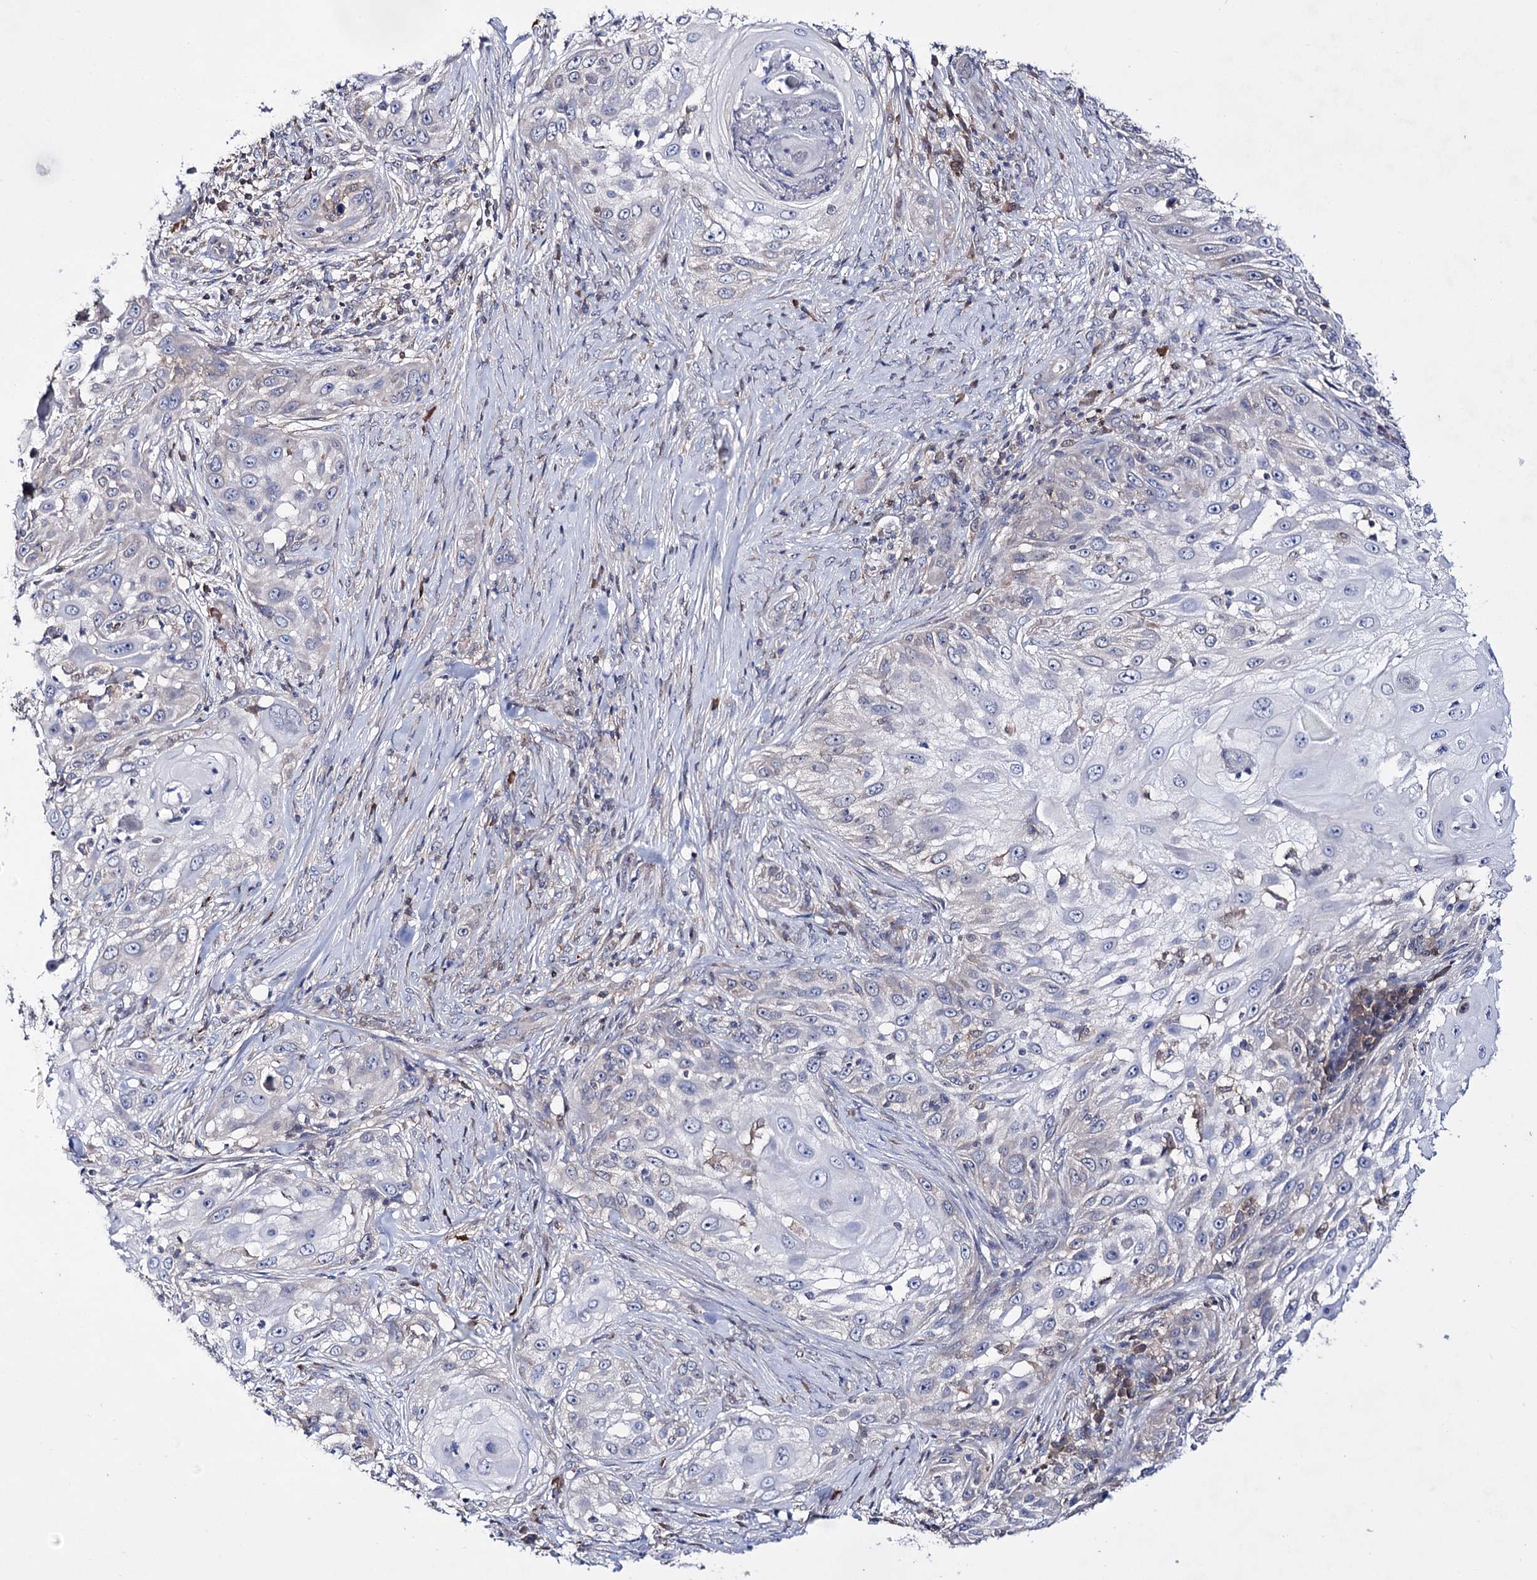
{"staining": {"intensity": "negative", "quantity": "none", "location": "none"}, "tissue": "skin cancer", "cell_type": "Tumor cells", "image_type": "cancer", "snomed": [{"axis": "morphology", "description": "Squamous cell carcinoma, NOS"}, {"axis": "topography", "description": "Skin"}], "caption": "The micrograph demonstrates no significant positivity in tumor cells of skin cancer (squamous cell carcinoma).", "gene": "PTER", "patient": {"sex": "female", "age": 44}}